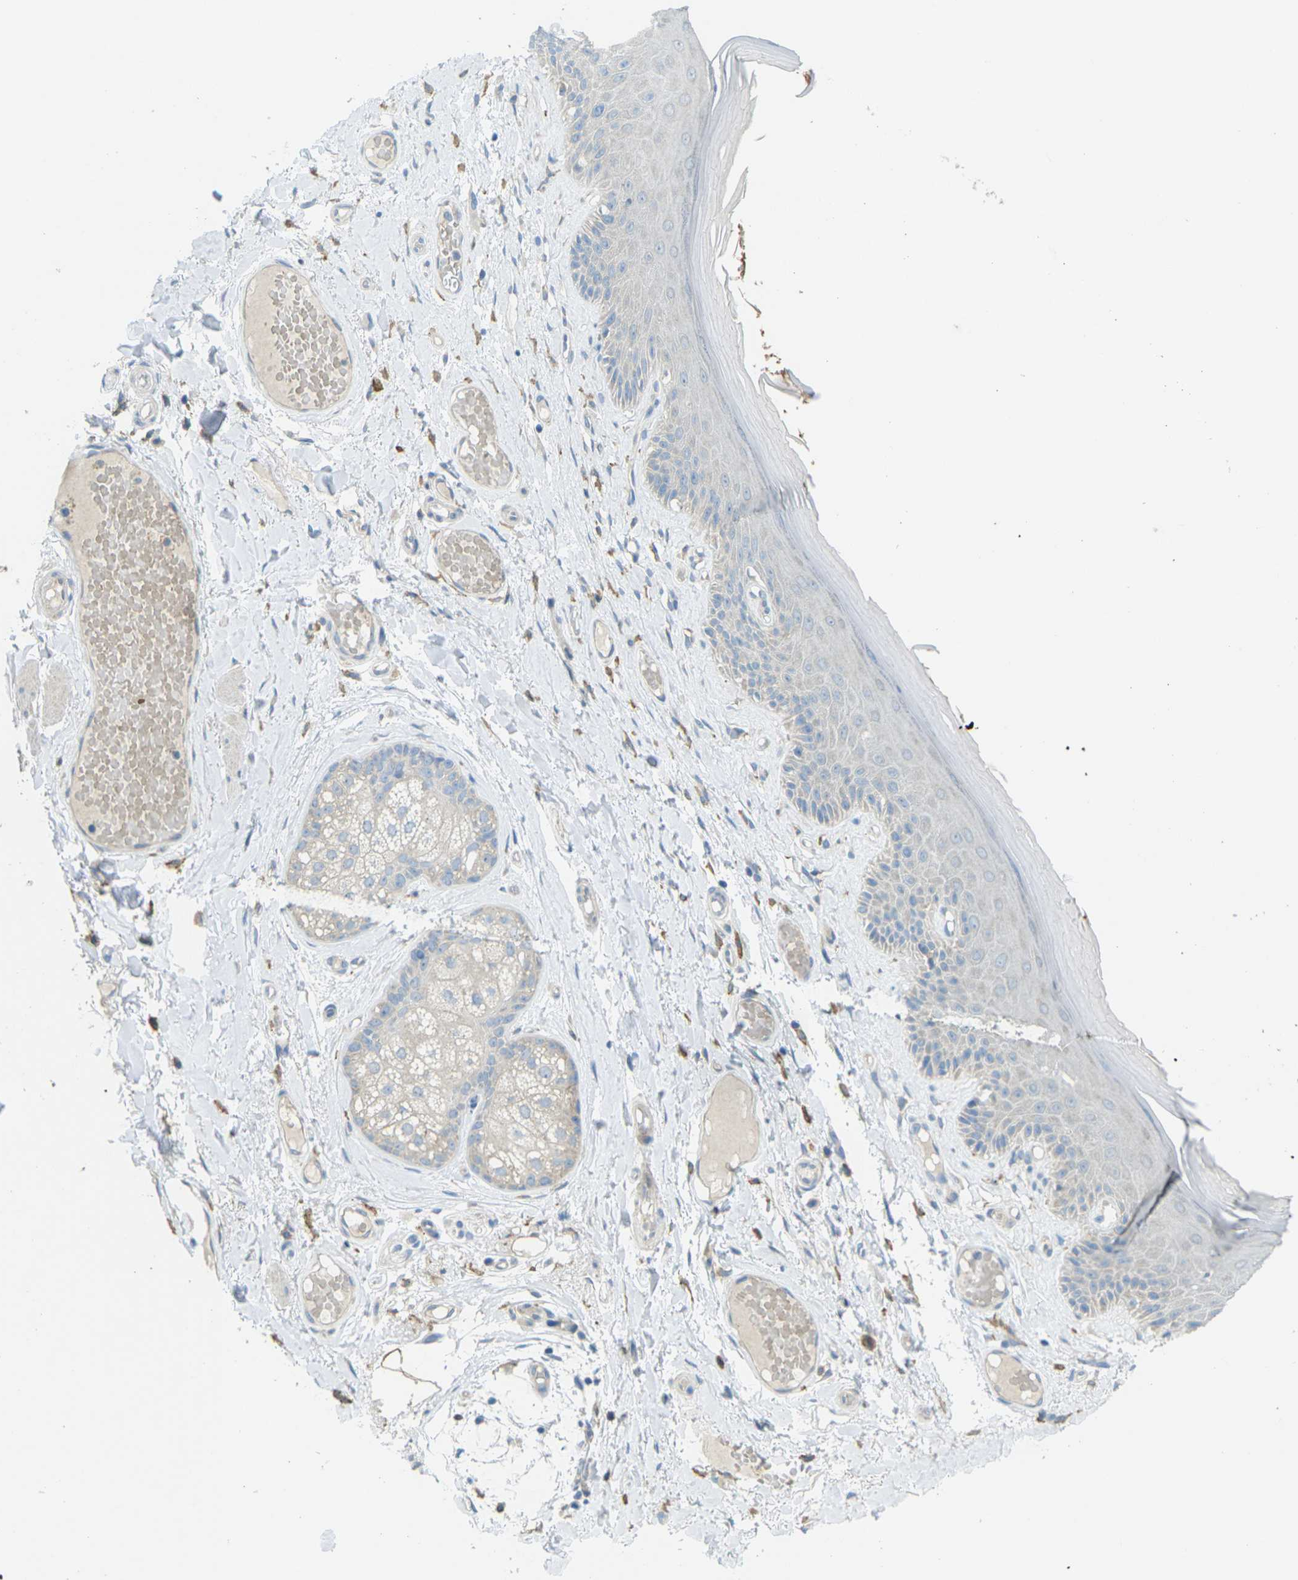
{"staining": {"intensity": "negative", "quantity": "none", "location": "none"}, "tissue": "skin", "cell_type": "Epidermal cells", "image_type": "normal", "snomed": [{"axis": "morphology", "description": "Normal tissue, NOS"}, {"axis": "topography", "description": "Vulva"}], "caption": "A high-resolution histopathology image shows immunohistochemistry staining of unremarkable skin, which shows no significant positivity in epidermal cells. (DAB immunohistochemistry visualized using brightfield microscopy, high magnification).", "gene": "MYLK4", "patient": {"sex": "female", "age": 73}}